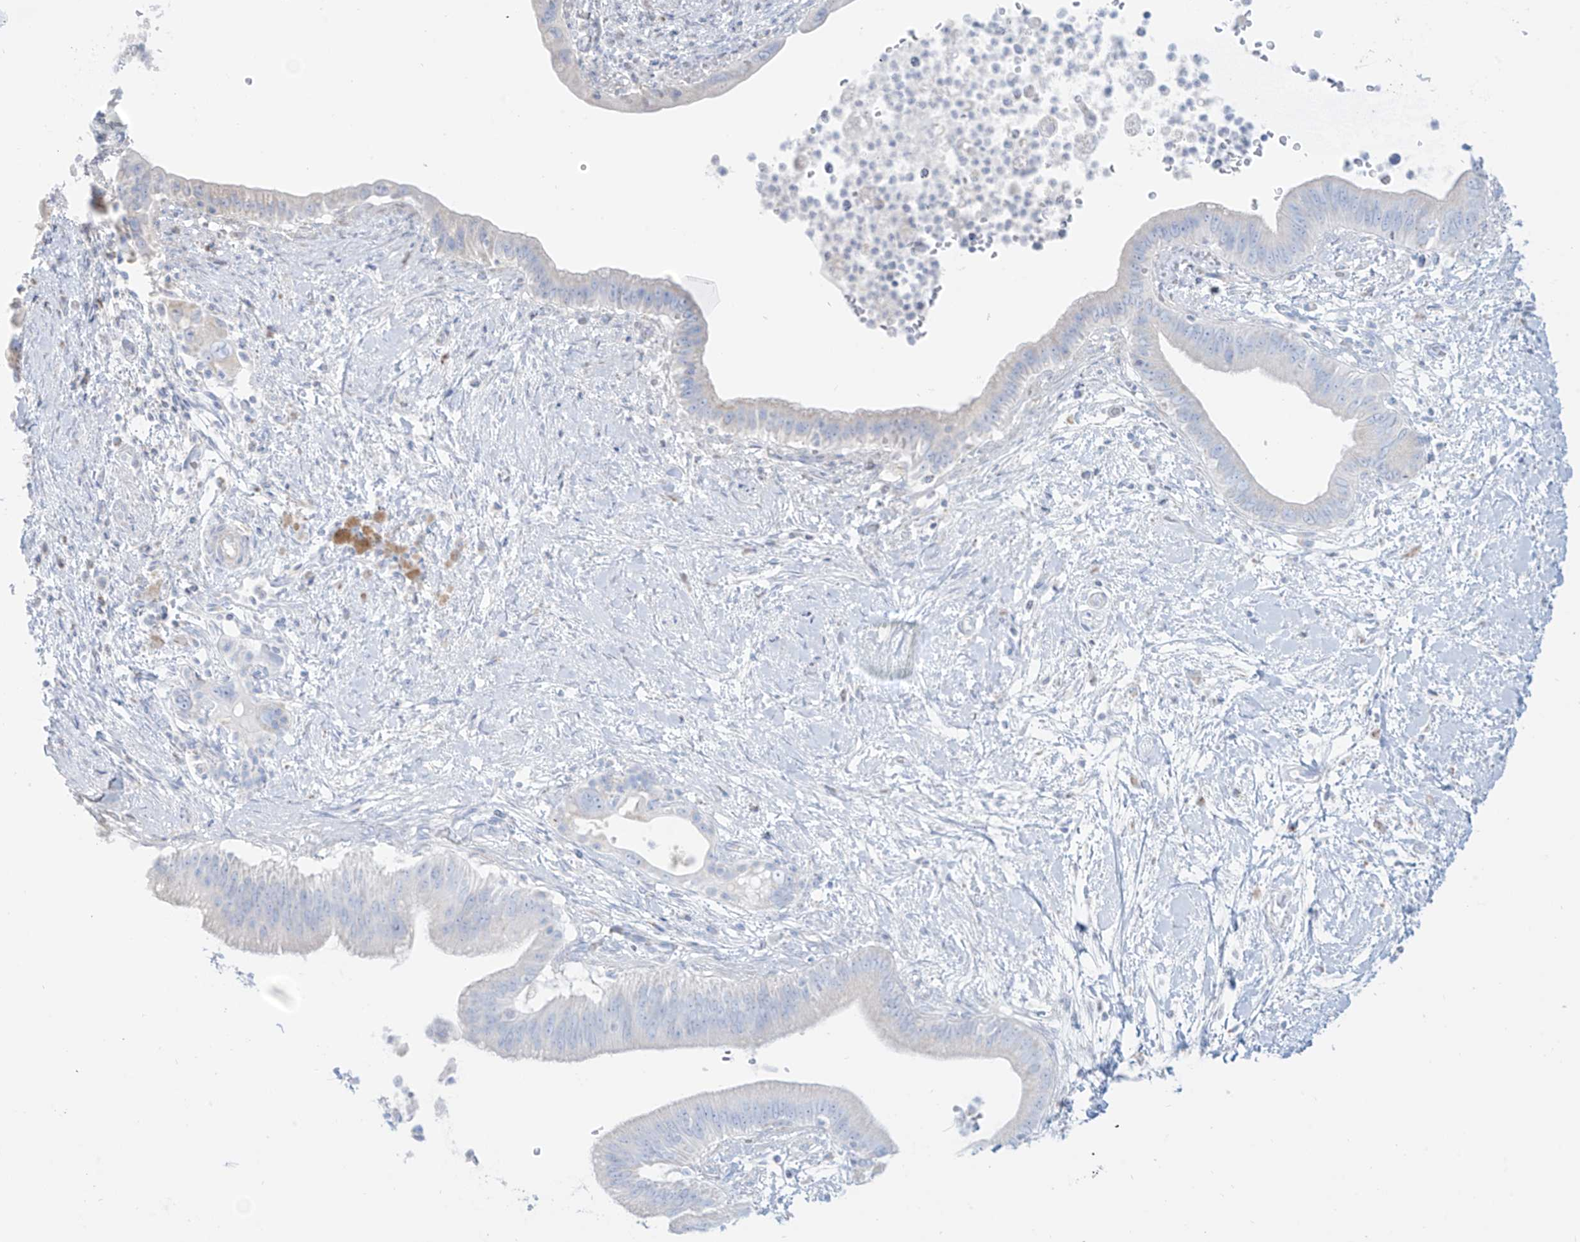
{"staining": {"intensity": "negative", "quantity": "none", "location": "none"}, "tissue": "pancreatic cancer", "cell_type": "Tumor cells", "image_type": "cancer", "snomed": [{"axis": "morphology", "description": "Adenocarcinoma, NOS"}, {"axis": "topography", "description": "Pancreas"}], "caption": "This is an IHC photomicrograph of pancreatic cancer. There is no positivity in tumor cells.", "gene": "SLC26A3", "patient": {"sex": "male", "age": 68}}